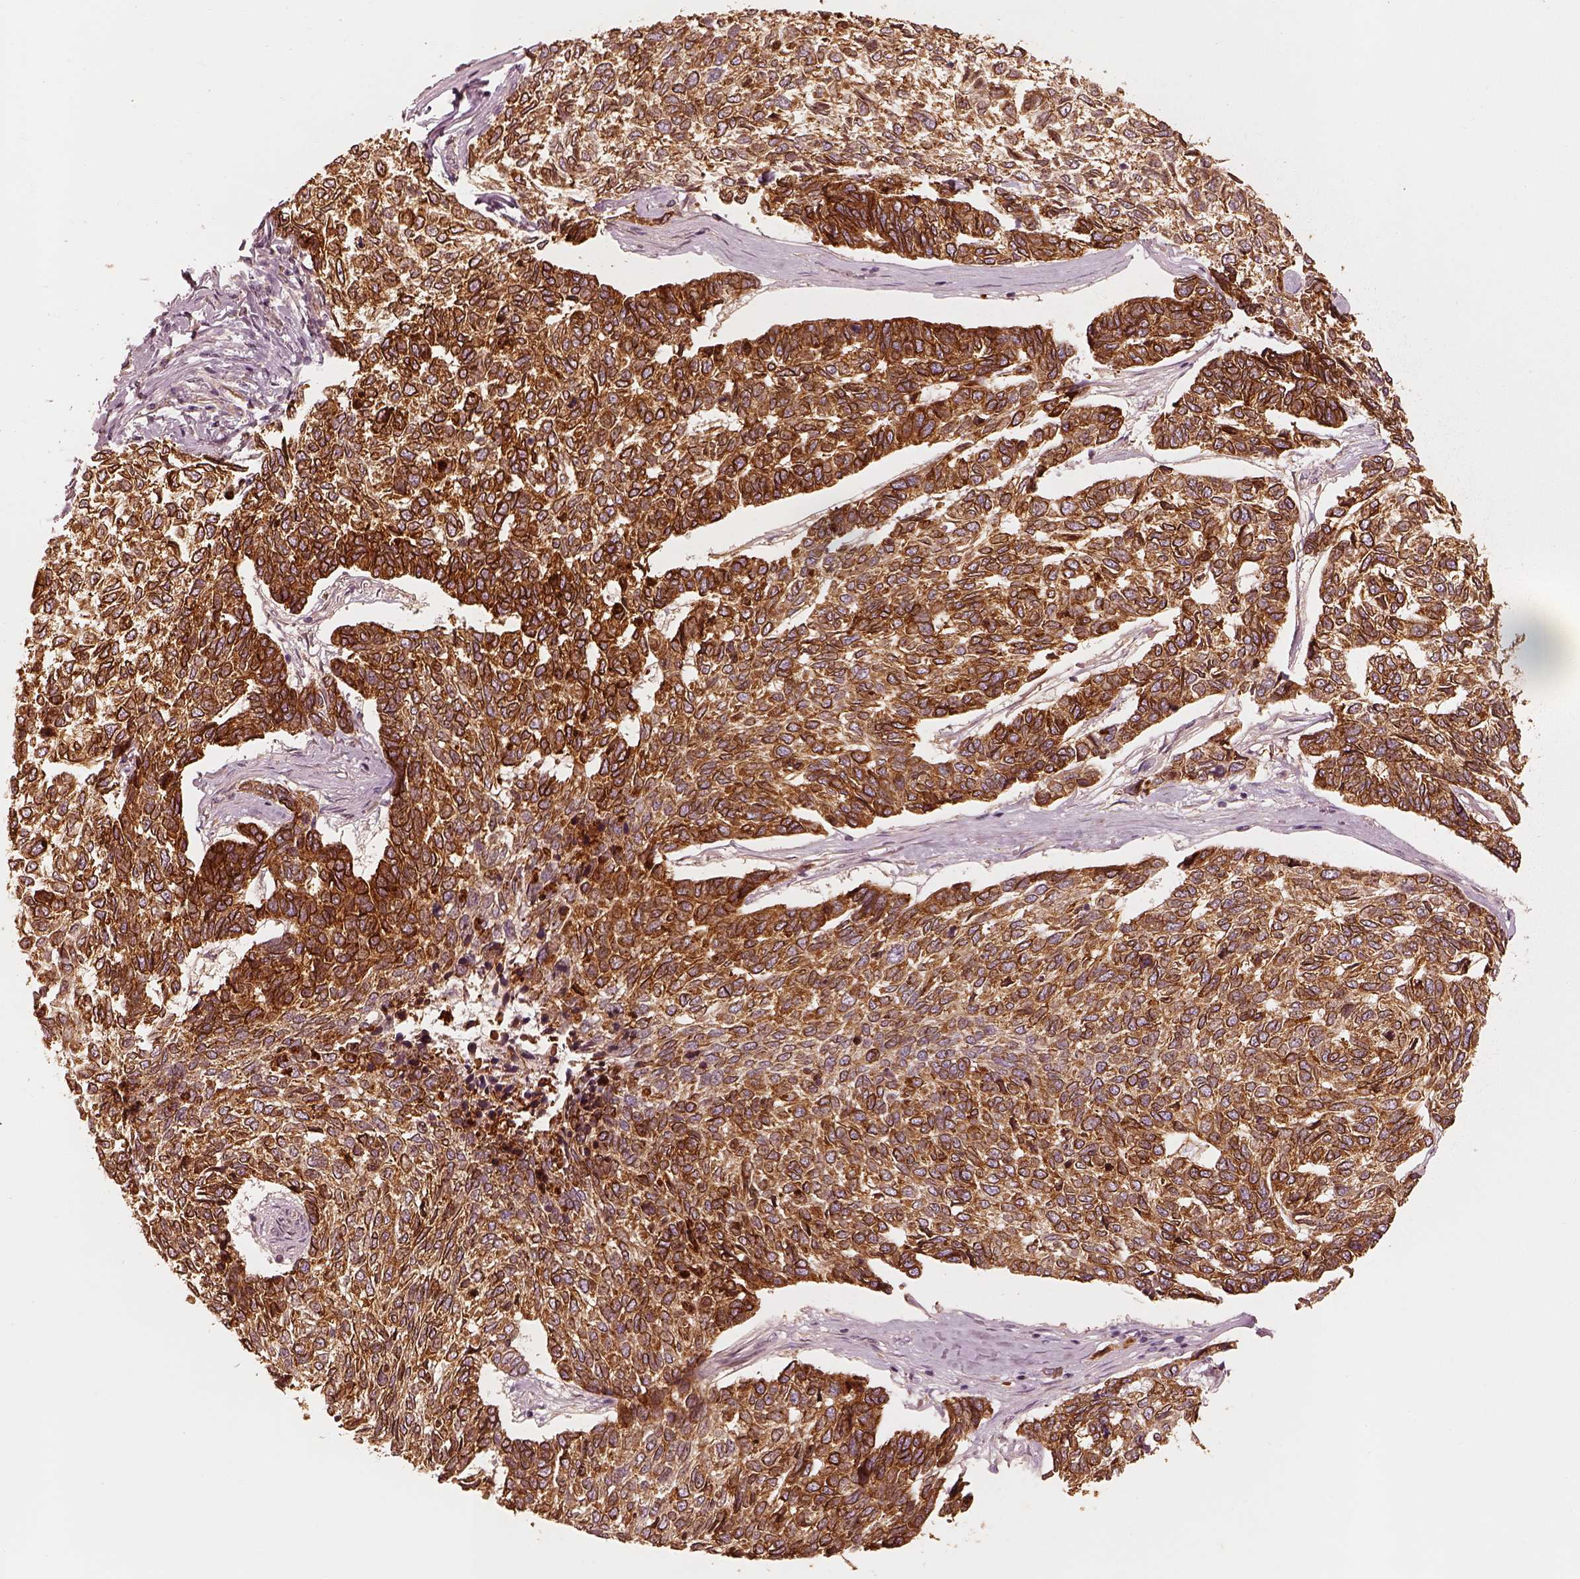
{"staining": {"intensity": "strong", "quantity": ">75%", "location": "cytoplasmic/membranous"}, "tissue": "skin cancer", "cell_type": "Tumor cells", "image_type": "cancer", "snomed": [{"axis": "morphology", "description": "Basal cell carcinoma"}, {"axis": "topography", "description": "Skin"}], "caption": "Immunohistochemistry (IHC) image of skin cancer (basal cell carcinoma) stained for a protein (brown), which exhibits high levels of strong cytoplasmic/membranous staining in approximately >75% of tumor cells.", "gene": "WLS", "patient": {"sex": "female", "age": 65}}